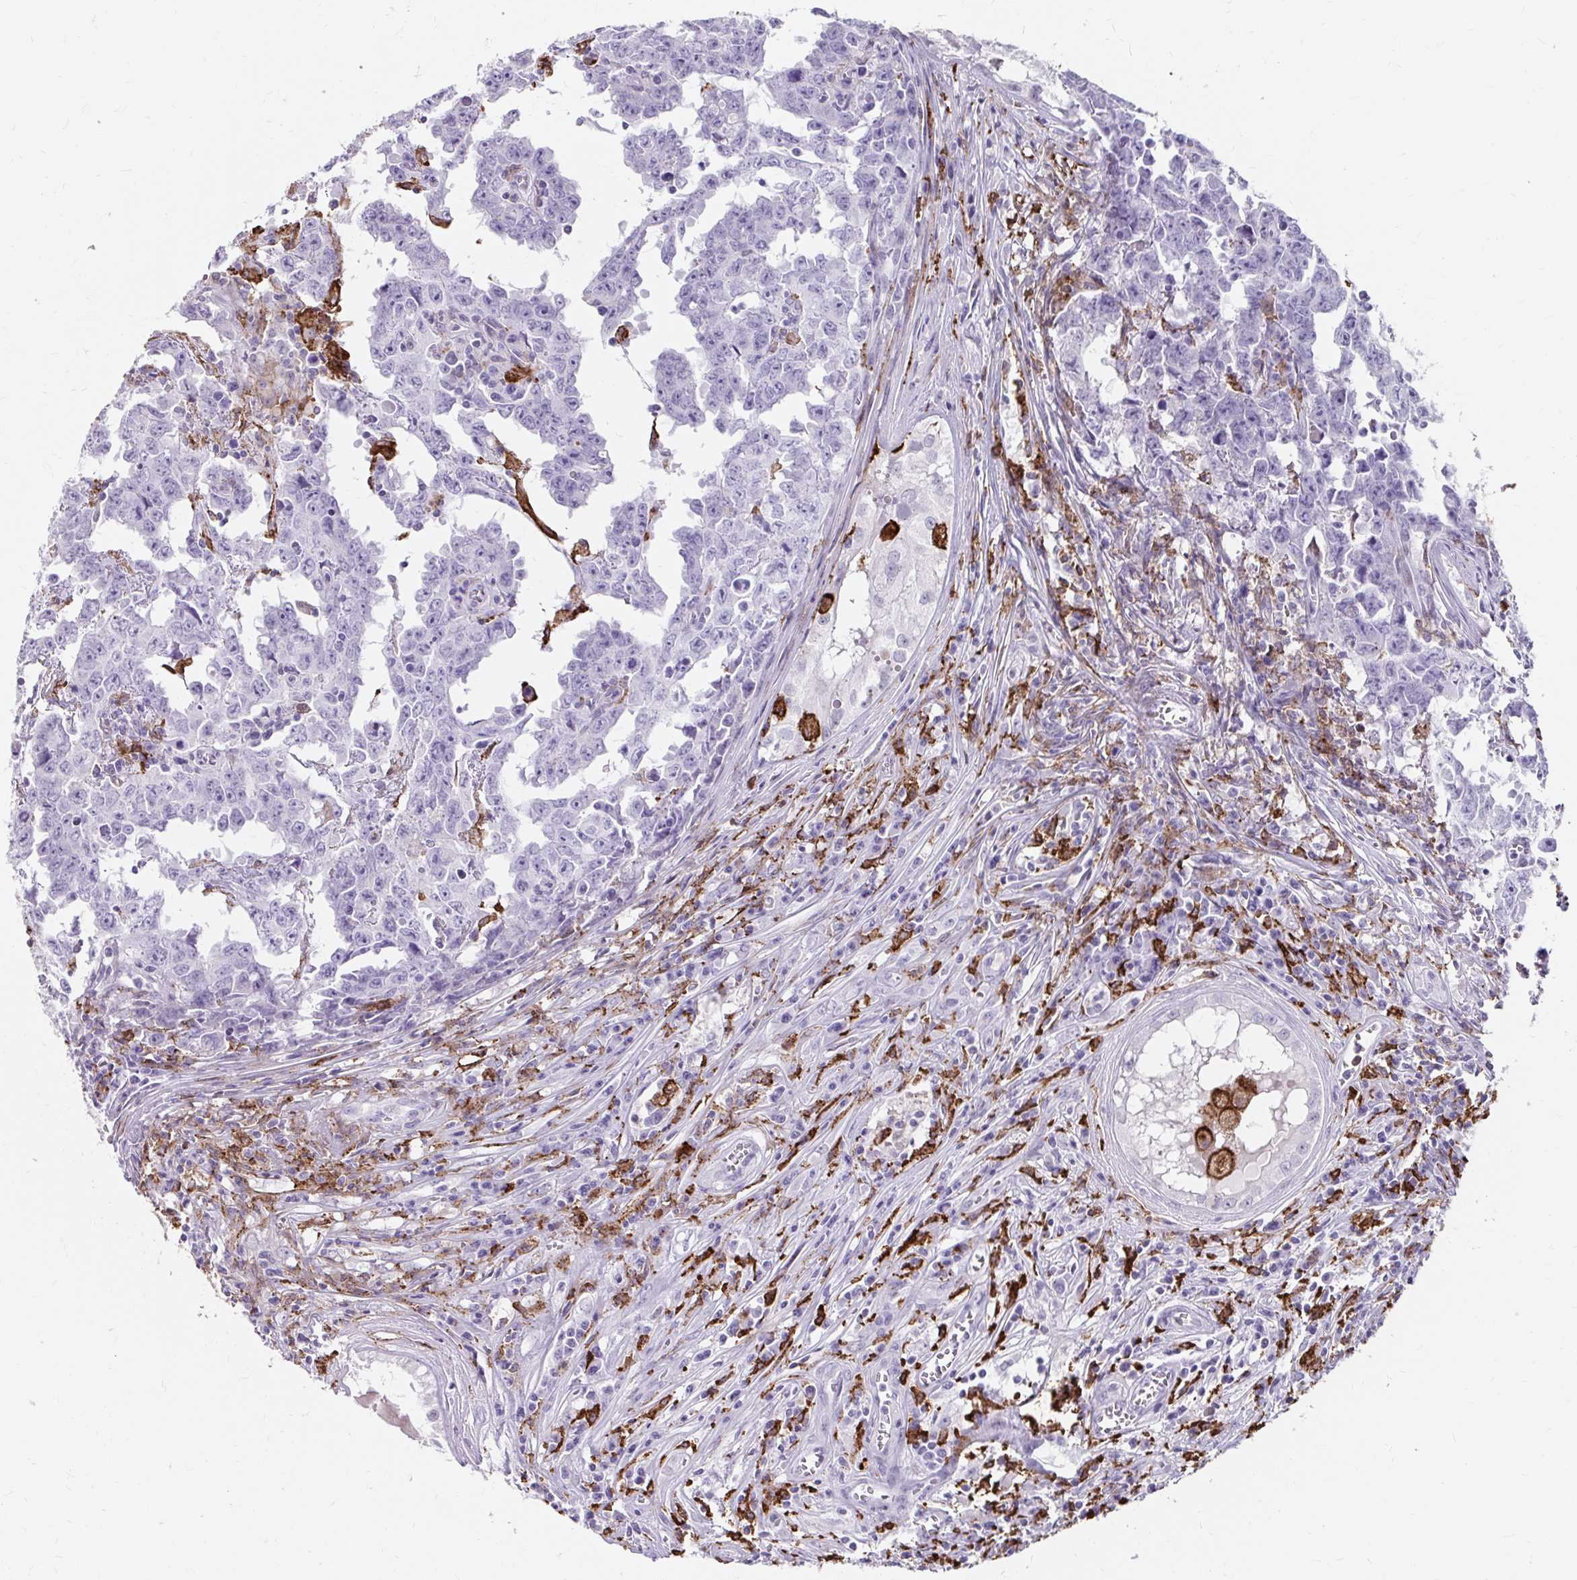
{"staining": {"intensity": "negative", "quantity": "none", "location": "none"}, "tissue": "testis cancer", "cell_type": "Tumor cells", "image_type": "cancer", "snomed": [{"axis": "morphology", "description": "Carcinoma, Embryonal, NOS"}, {"axis": "topography", "description": "Testis"}], "caption": "Immunohistochemistry (IHC) micrograph of neoplastic tissue: human testis embryonal carcinoma stained with DAB (3,3'-diaminobenzidine) reveals no significant protein positivity in tumor cells.", "gene": "CD163", "patient": {"sex": "male", "age": 22}}